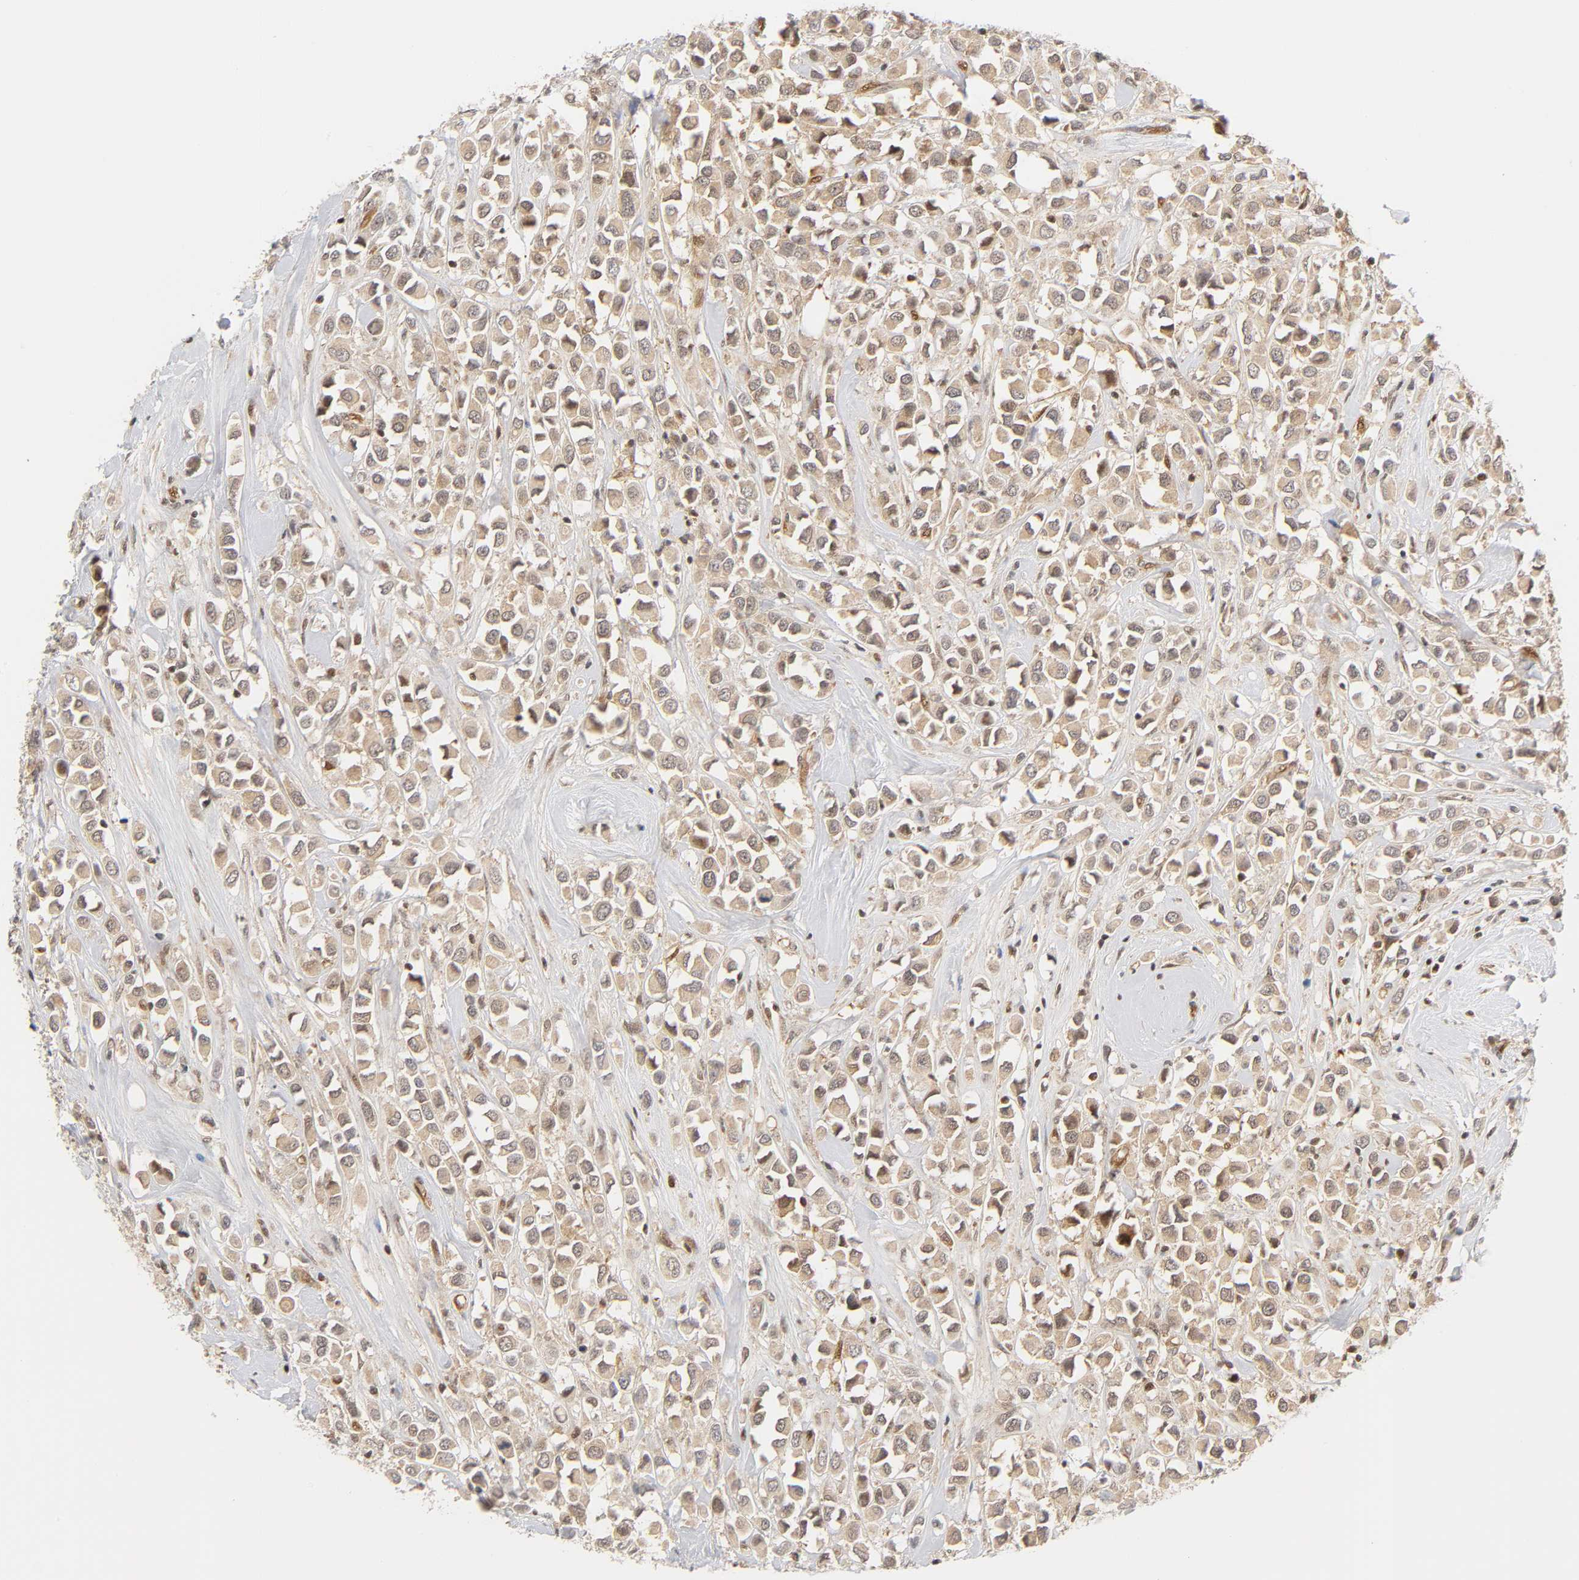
{"staining": {"intensity": "weak", "quantity": ">75%", "location": "cytoplasmic/membranous,nuclear"}, "tissue": "breast cancer", "cell_type": "Tumor cells", "image_type": "cancer", "snomed": [{"axis": "morphology", "description": "Duct carcinoma"}, {"axis": "topography", "description": "Breast"}], "caption": "This is an image of immunohistochemistry staining of breast invasive ductal carcinoma, which shows weak positivity in the cytoplasmic/membranous and nuclear of tumor cells.", "gene": "CDC37", "patient": {"sex": "female", "age": 61}}